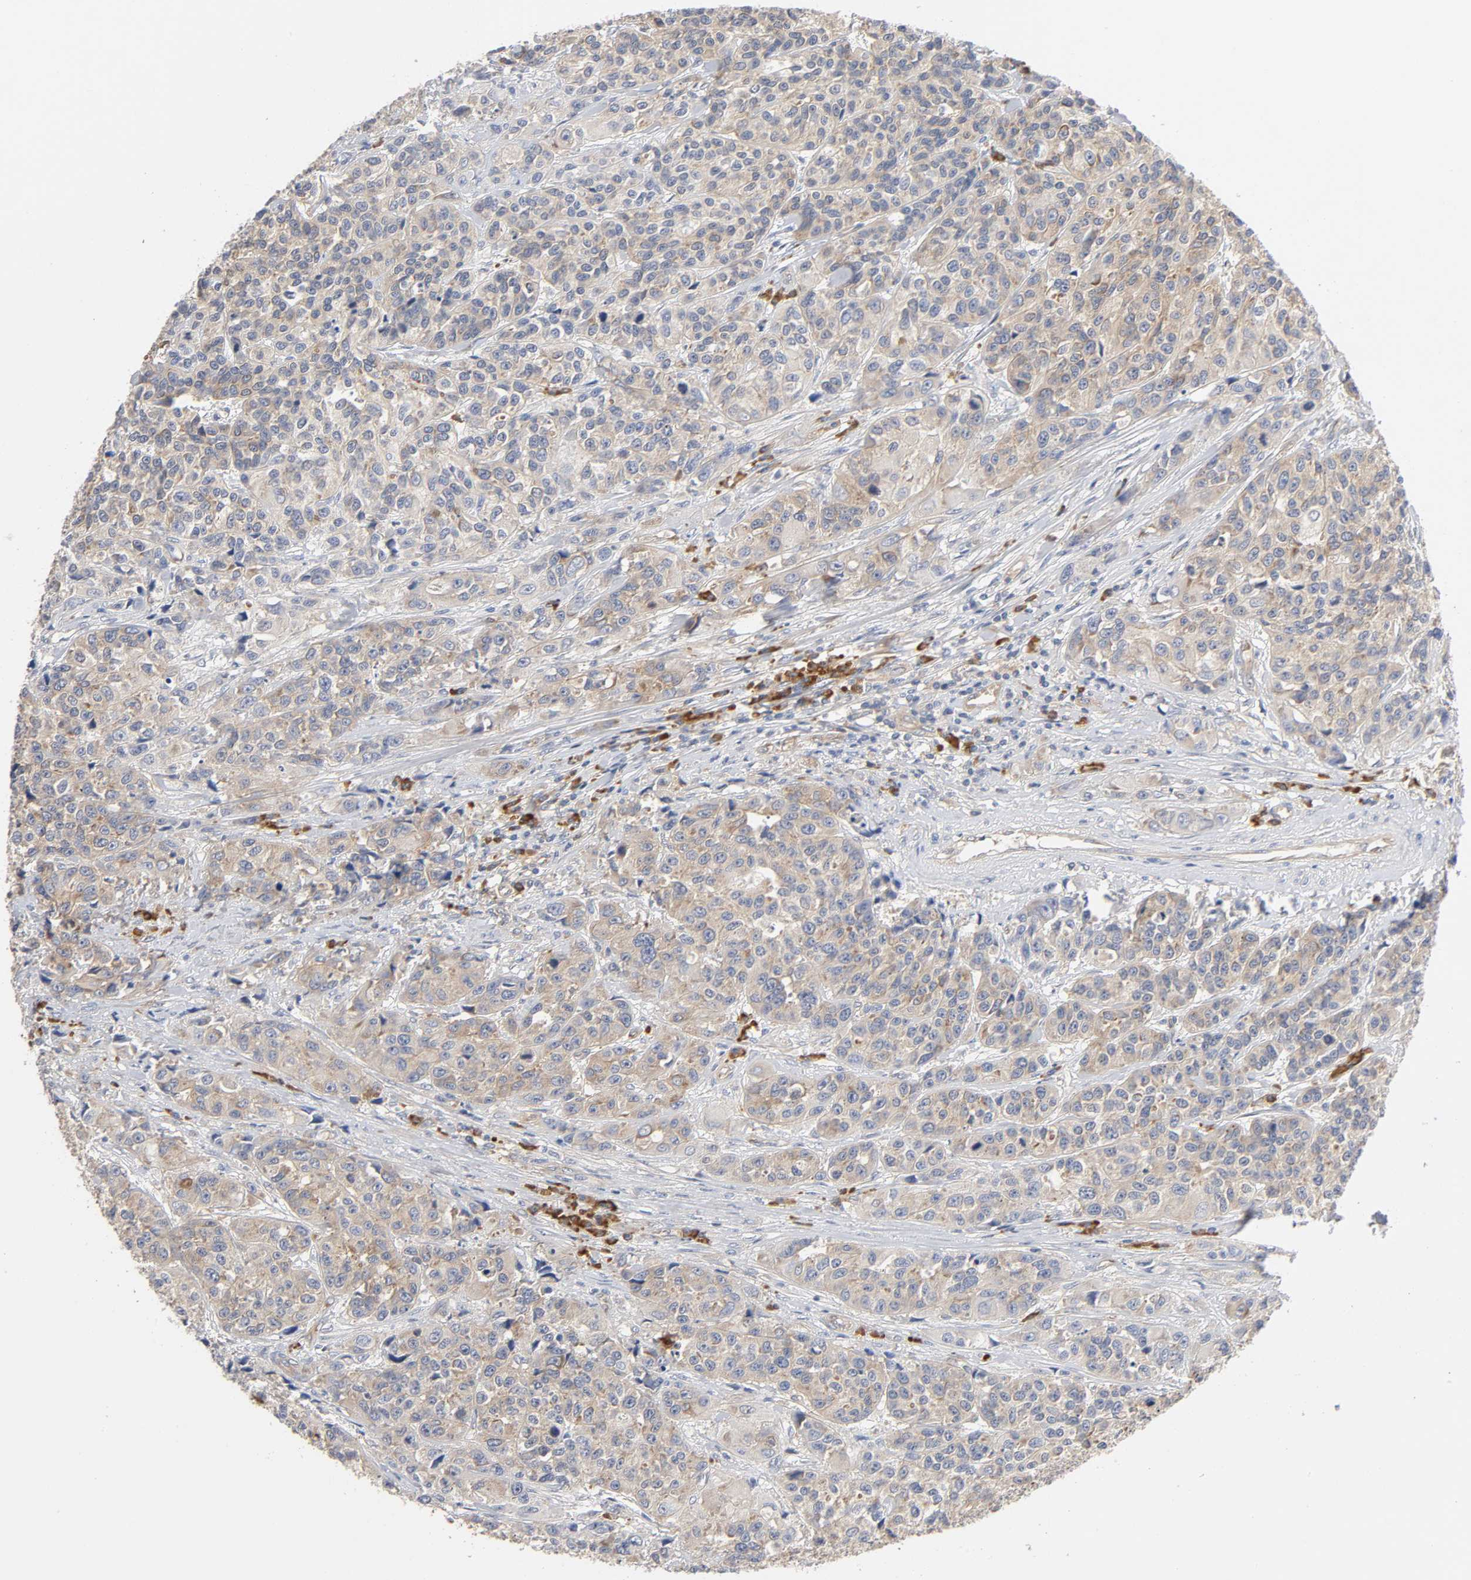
{"staining": {"intensity": "weak", "quantity": ">75%", "location": "cytoplasmic/membranous"}, "tissue": "urothelial cancer", "cell_type": "Tumor cells", "image_type": "cancer", "snomed": [{"axis": "morphology", "description": "Urothelial carcinoma, High grade"}, {"axis": "topography", "description": "Urinary bladder"}], "caption": "Immunohistochemical staining of human urothelial cancer reveals weak cytoplasmic/membranous protein positivity in approximately >75% of tumor cells.", "gene": "SCHIP1", "patient": {"sex": "female", "age": 81}}